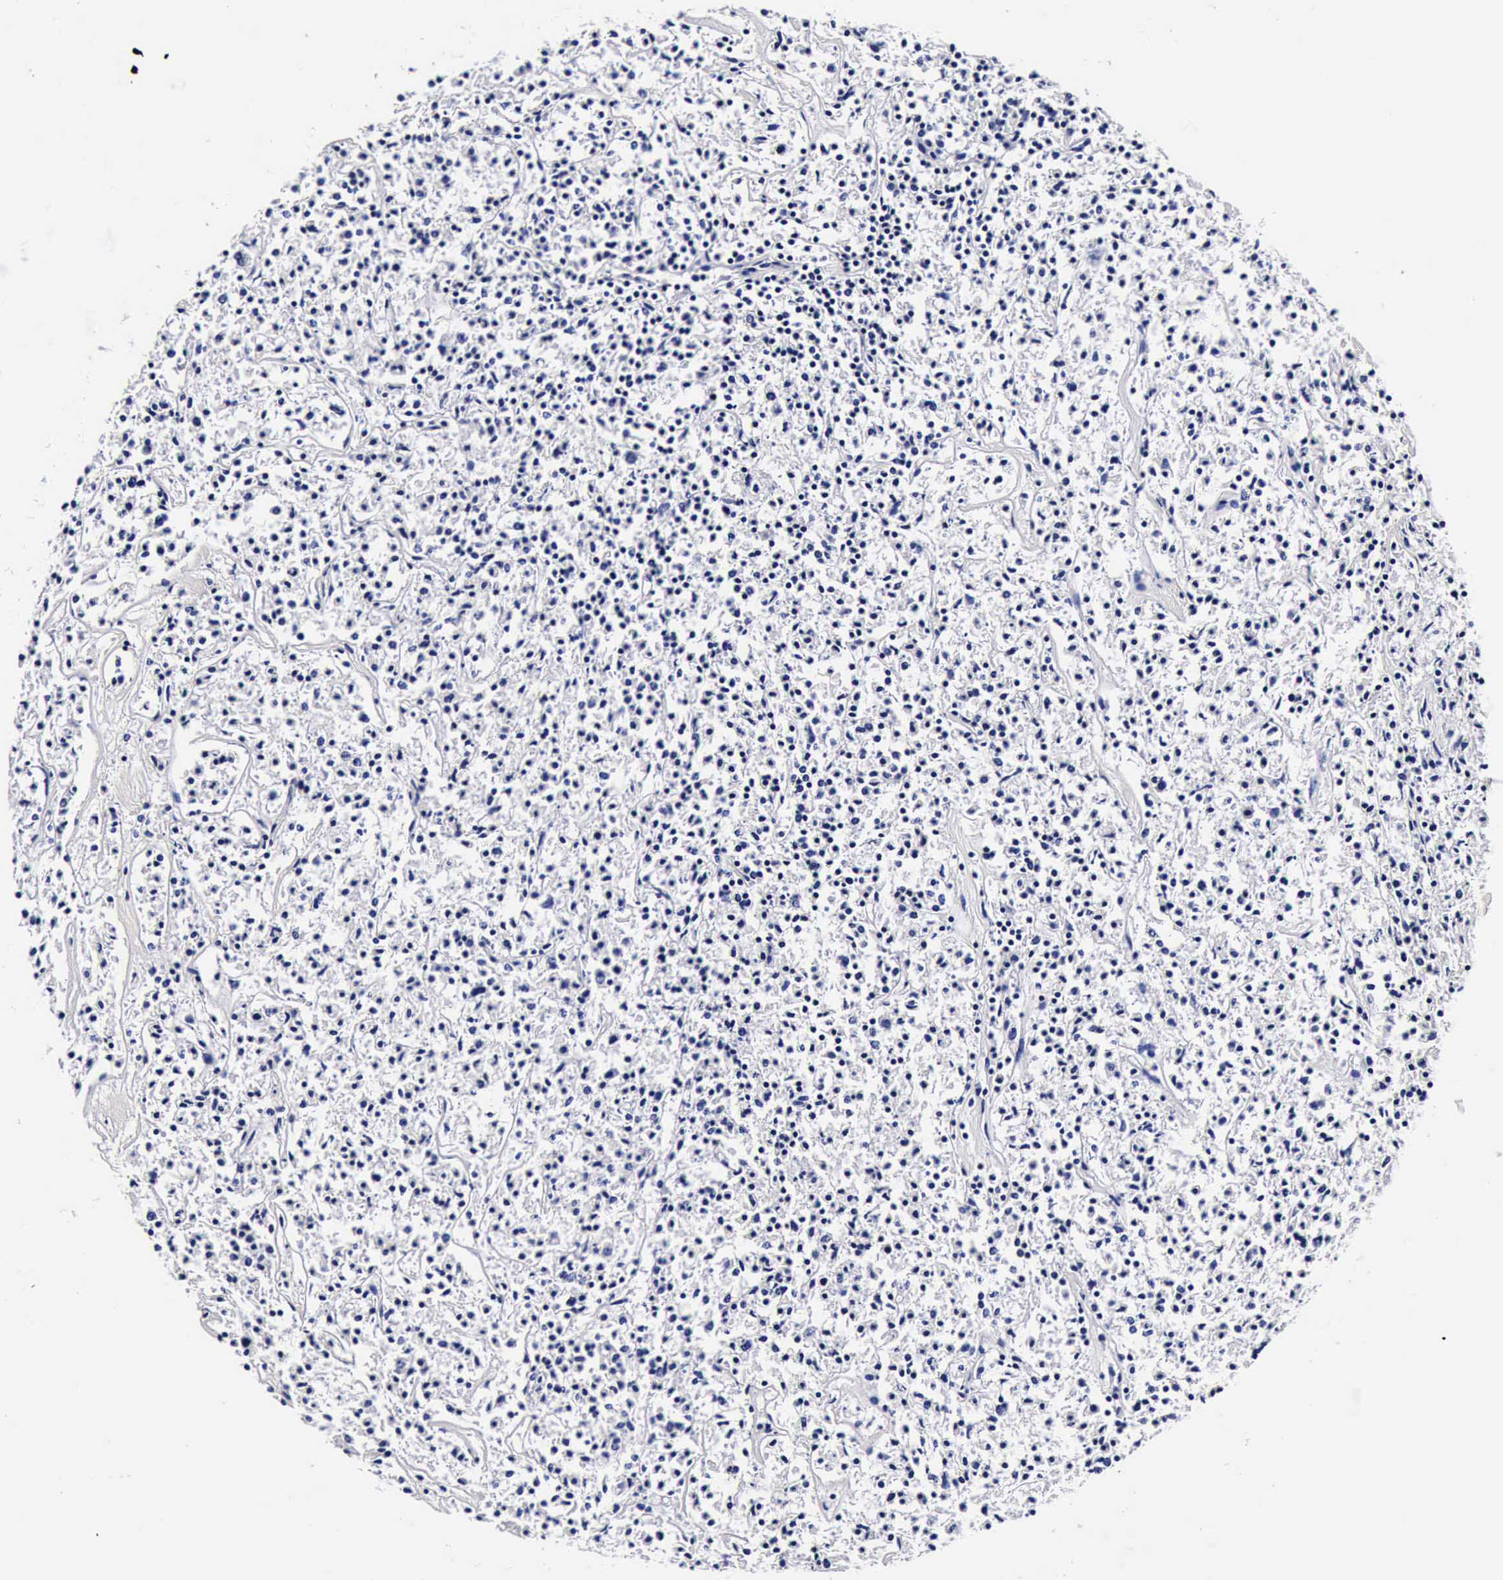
{"staining": {"intensity": "negative", "quantity": "none", "location": "none"}, "tissue": "lymphoma", "cell_type": "Tumor cells", "image_type": "cancer", "snomed": [{"axis": "morphology", "description": "Malignant lymphoma, non-Hodgkin's type, Low grade"}, {"axis": "topography", "description": "Small intestine"}], "caption": "Immunohistochemistry (IHC) of lymphoma displays no expression in tumor cells.", "gene": "IAPP", "patient": {"sex": "female", "age": 59}}